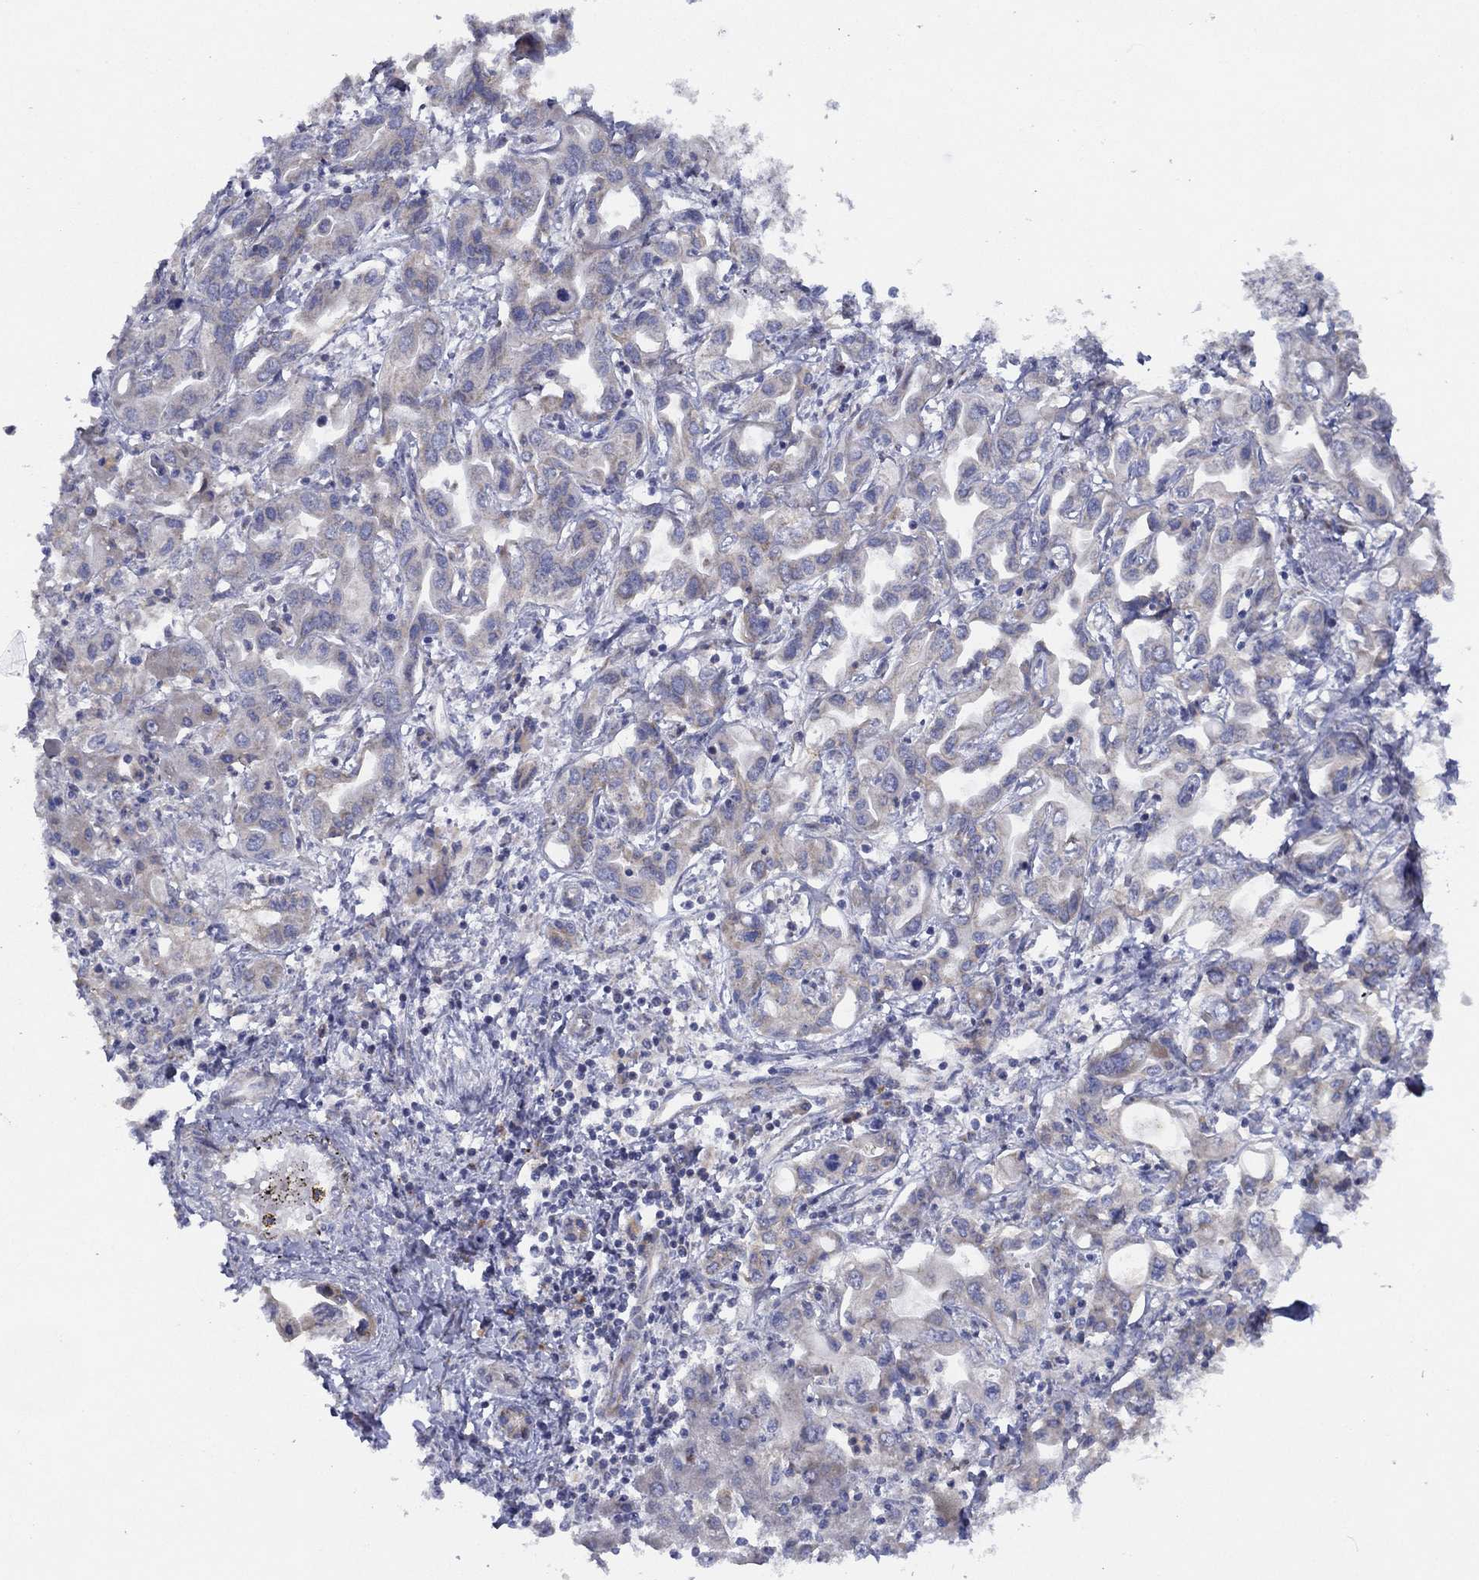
{"staining": {"intensity": "weak", "quantity": "<25%", "location": "cytoplasmic/membranous"}, "tissue": "liver cancer", "cell_type": "Tumor cells", "image_type": "cancer", "snomed": [{"axis": "morphology", "description": "Cholangiocarcinoma"}, {"axis": "topography", "description": "Liver"}], "caption": "Immunohistochemistry micrograph of cholangiocarcinoma (liver) stained for a protein (brown), which shows no positivity in tumor cells. (DAB (3,3'-diaminobenzidine) immunohistochemistry with hematoxylin counter stain).", "gene": "ZNF223", "patient": {"sex": "female", "age": 64}}